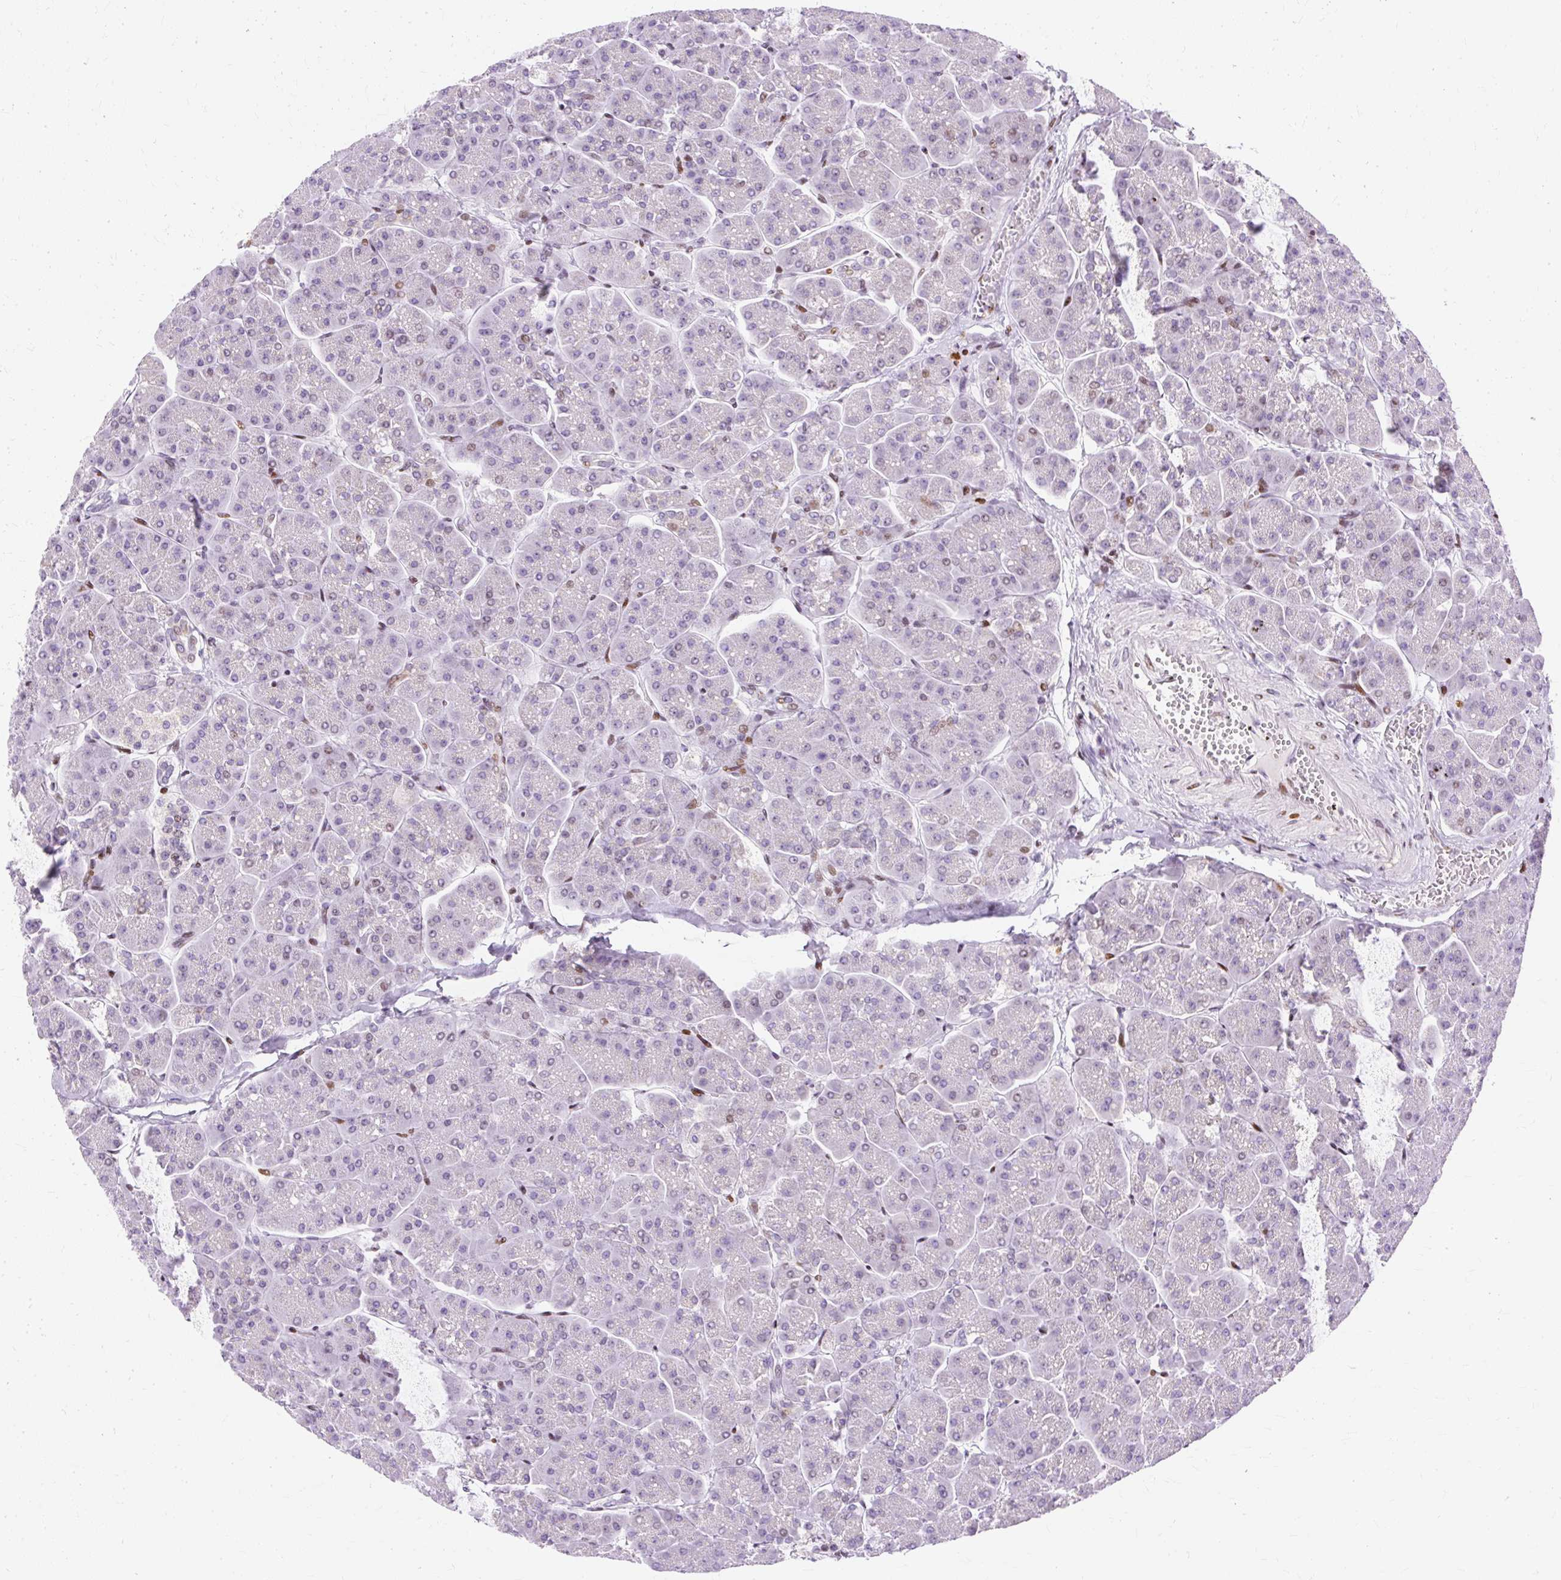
{"staining": {"intensity": "moderate", "quantity": "<25%", "location": "nuclear"}, "tissue": "pancreas", "cell_type": "Exocrine glandular cells", "image_type": "normal", "snomed": [{"axis": "morphology", "description": "Normal tissue, NOS"}, {"axis": "topography", "description": "Pancreas"}, {"axis": "topography", "description": "Peripheral nerve tissue"}], "caption": "Protein expression analysis of benign pancreas exhibits moderate nuclear staining in about <25% of exocrine glandular cells.", "gene": "TMEM177", "patient": {"sex": "male", "age": 54}}